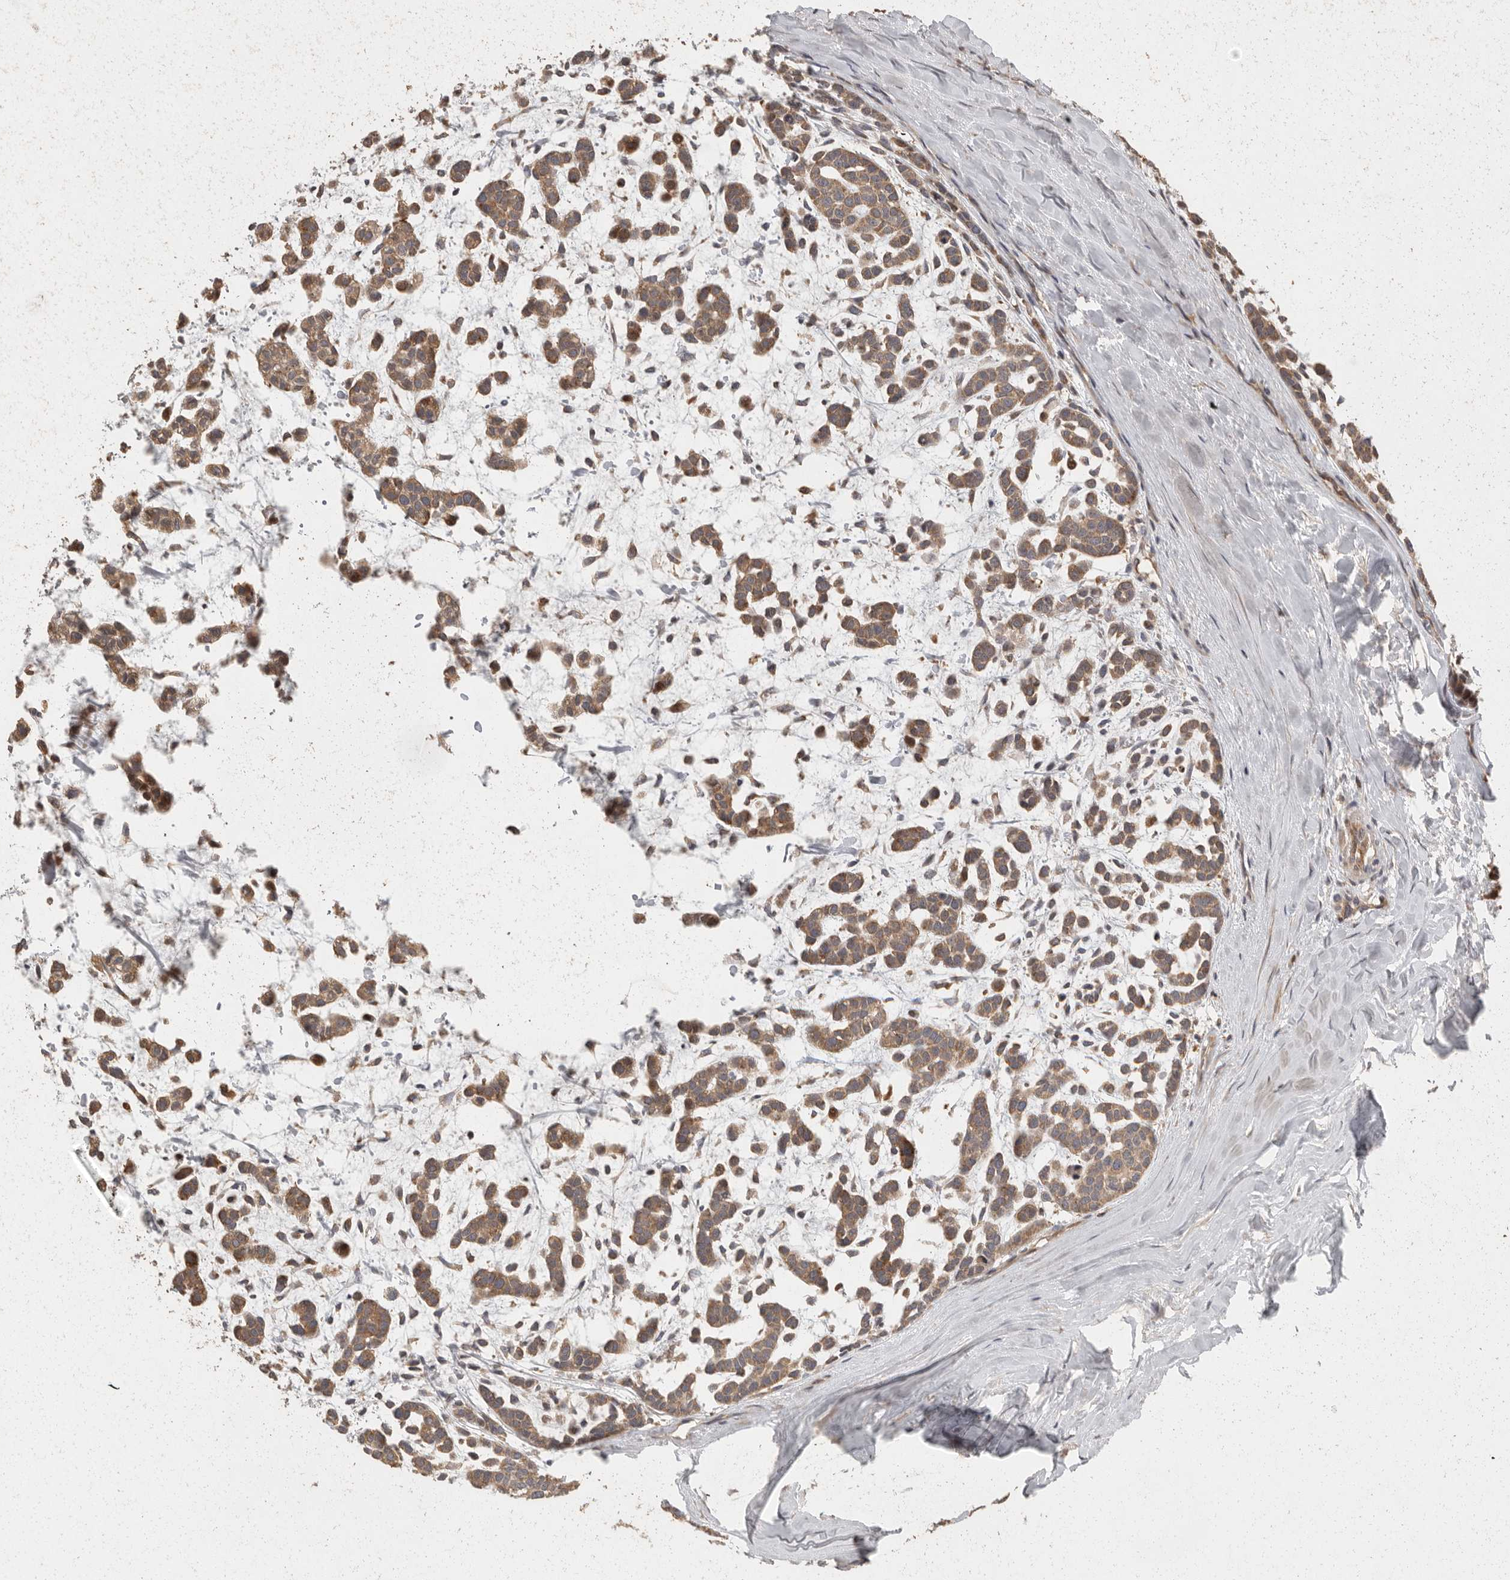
{"staining": {"intensity": "moderate", "quantity": ">75%", "location": "cytoplasmic/membranous"}, "tissue": "head and neck cancer", "cell_type": "Tumor cells", "image_type": "cancer", "snomed": [{"axis": "morphology", "description": "Adenocarcinoma, NOS"}, {"axis": "morphology", "description": "Adenoma, NOS"}, {"axis": "topography", "description": "Head-Neck"}], "caption": "Head and neck adenocarcinoma tissue demonstrates moderate cytoplasmic/membranous positivity in approximately >75% of tumor cells", "gene": "SWT1", "patient": {"sex": "female", "age": 55}}